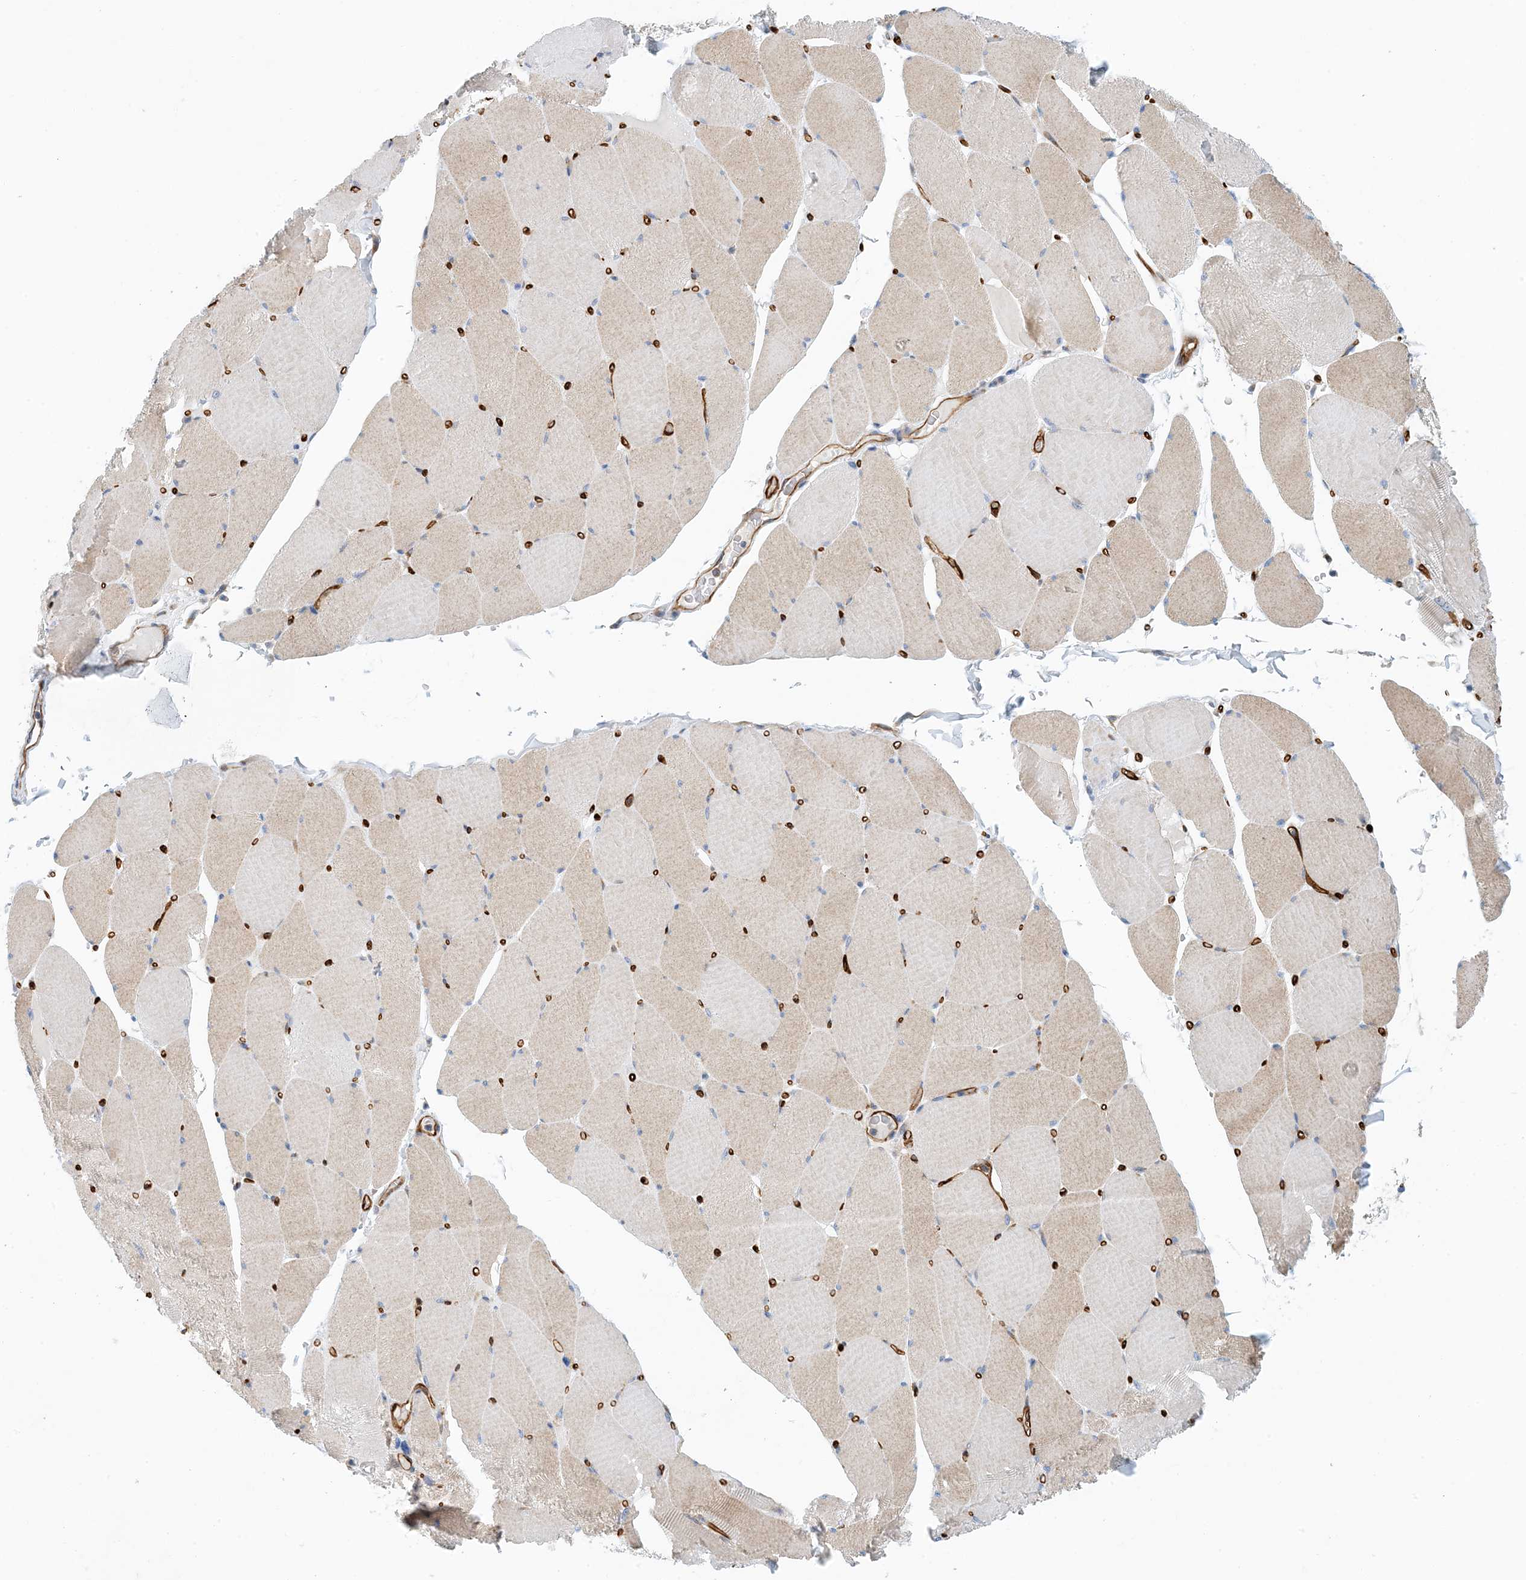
{"staining": {"intensity": "weak", "quantity": "<25%", "location": "cytoplasmic/membranous"}, "tissue": "skeletal muscle", "cell_type": "Myocytes", "image_type": "normal", "snomed": [{"axis": "morphology", "description": "Normal tissue, NOS"}, {"axis": "topography", "description": "Skeletal muscle"}, {"axis": "topography", "description": "Head-Neck"}], "caption": "DAB immunohistochemical staining of normal skeletal muscle reveals no significant expression in myocytes.", "gene": "PCDHA2", "patient": {"sex": "male", "age": 66}}